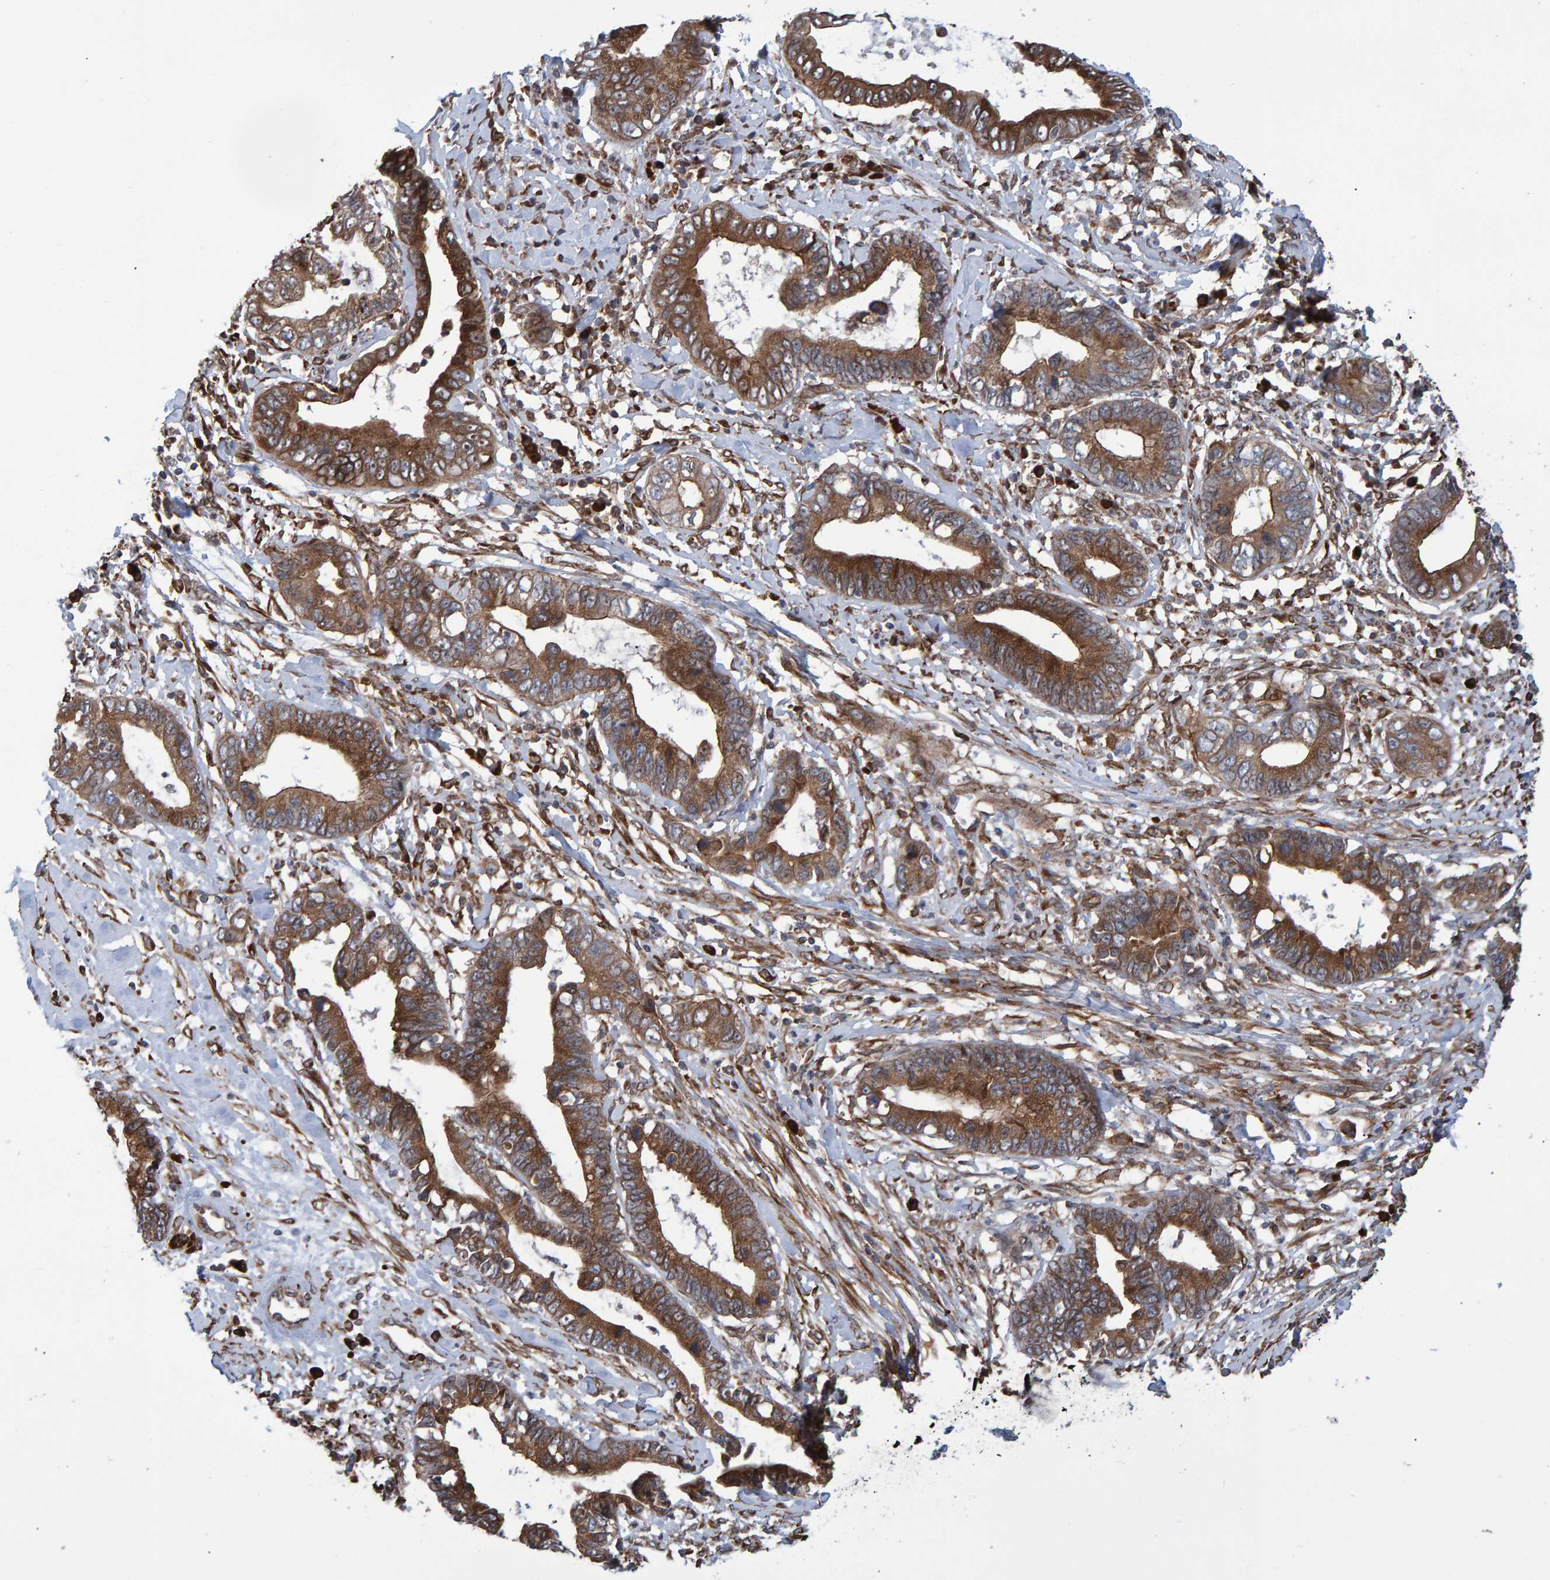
{"staining": {"intensity": "strong", "quantity": ">75%", "location": "cytoplasmic/membranous"}, "tissue": "cervical cancer", "cell_type": "Tumor cells", "image_type": "cancer", "snomed": [{"axis": "morphology", "description": "Adenocarcinoma, NOS"}, {"axis": "topography", "description": "Cervix"}], "caption": "This histopathology image displays immunohistochemistry staining of cervical cancer, with high strong cytoplasmic/membranous positivity in about >75% of tumor cells.", "gene": "FAM117A", "patient": {"sex": "female", "age": 44}}